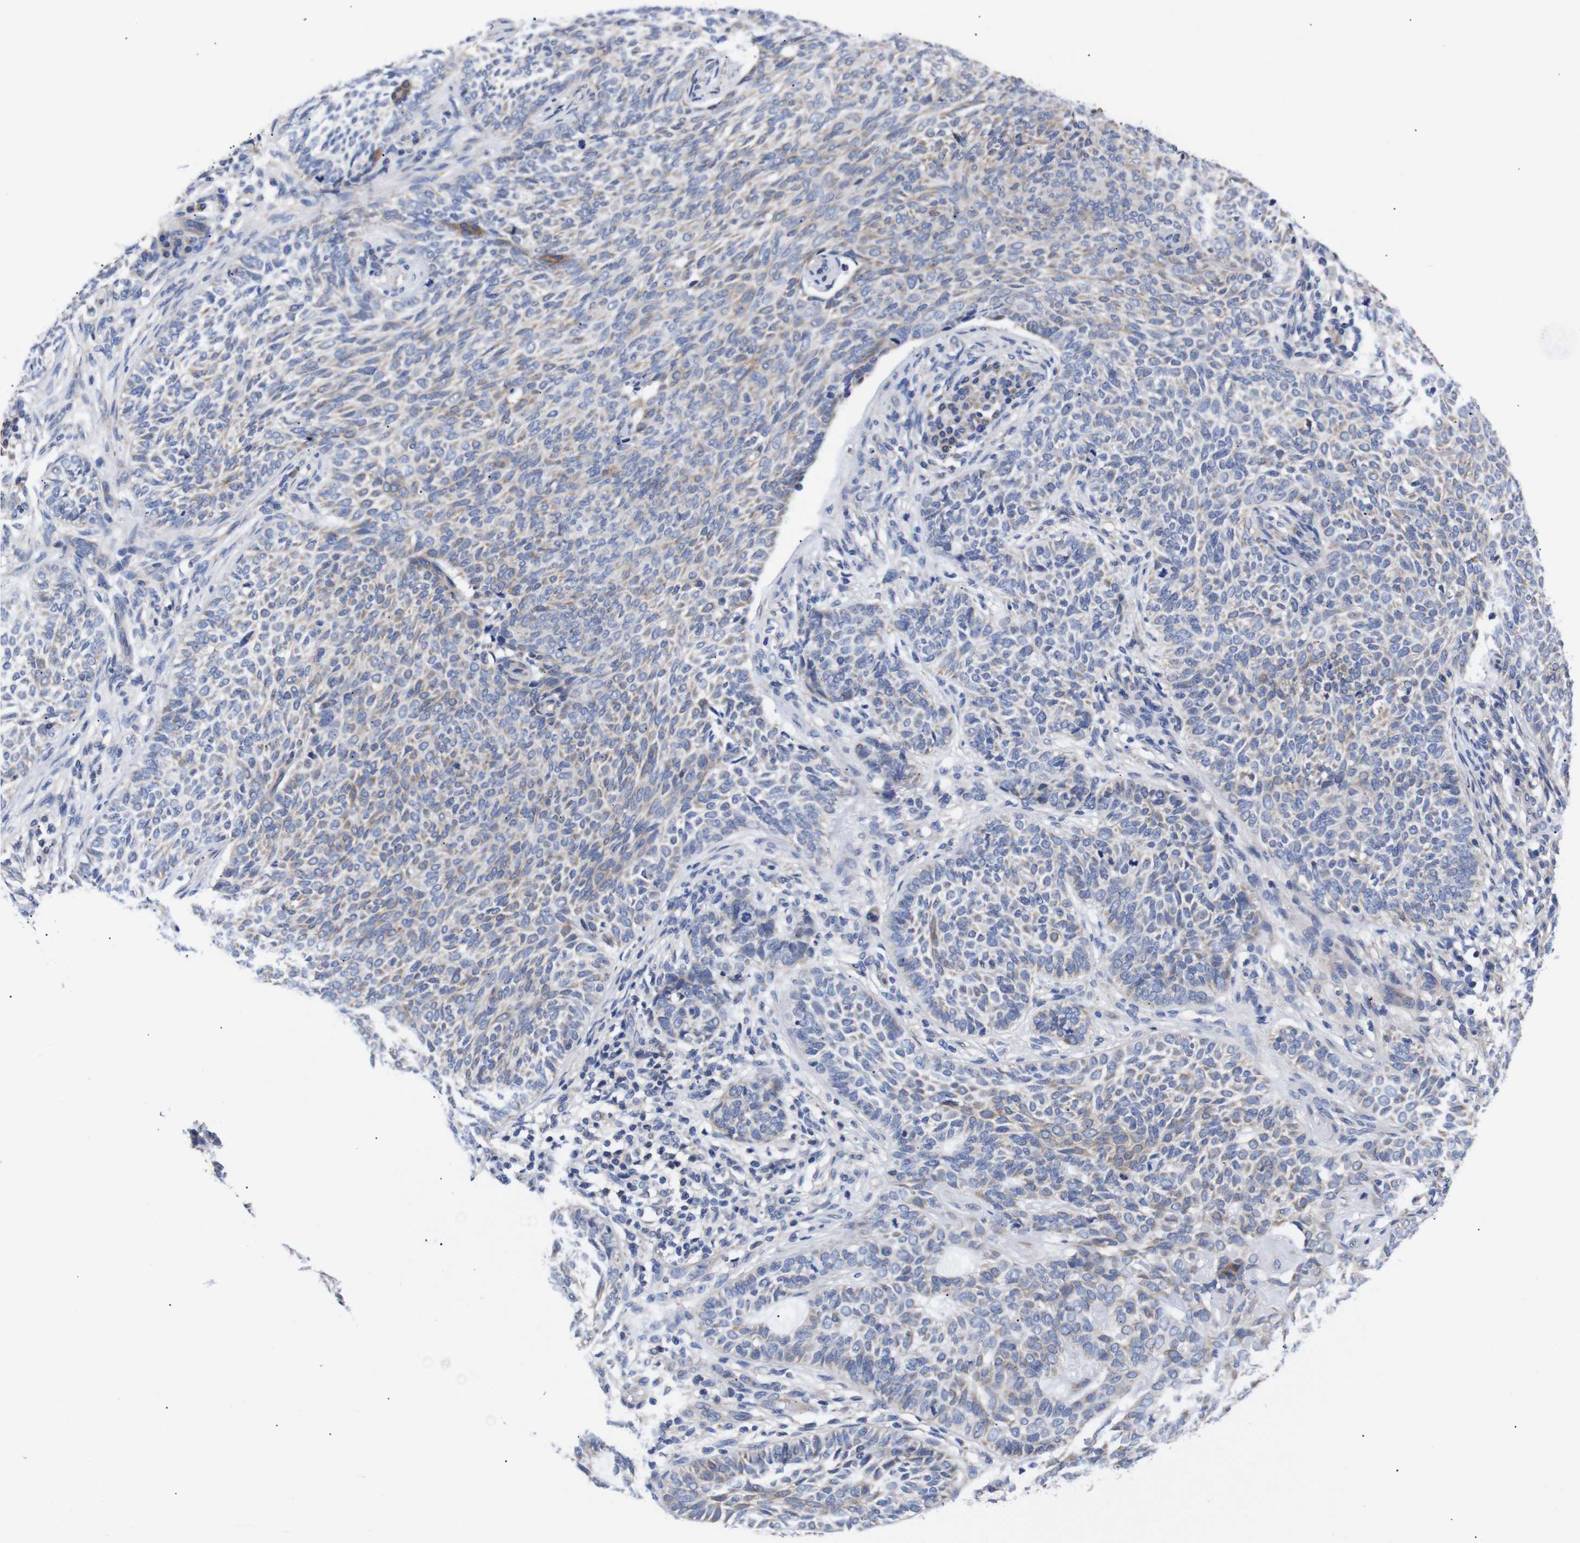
{"staining": {"intensity": "weak", "quantity": "25%-75%", "location": "cytoplasmic/membranous"}, "tissue": "skin cancer", "cell_type": "Tumor cells", "image_type": "cancer", "snomed": [{"axis": "morphology", "description": "Basal cell carcinoma"}, {"axis": "topography", "description": "Skin"}], "caption": "A histopathology image of basal cell carcinoma (skin) stained for a protein reveals weak cytoplasmic/membranous brown staining in tumor cells.", "gene": "OPN3", "patient": {"sex": "male", "age": 87}}